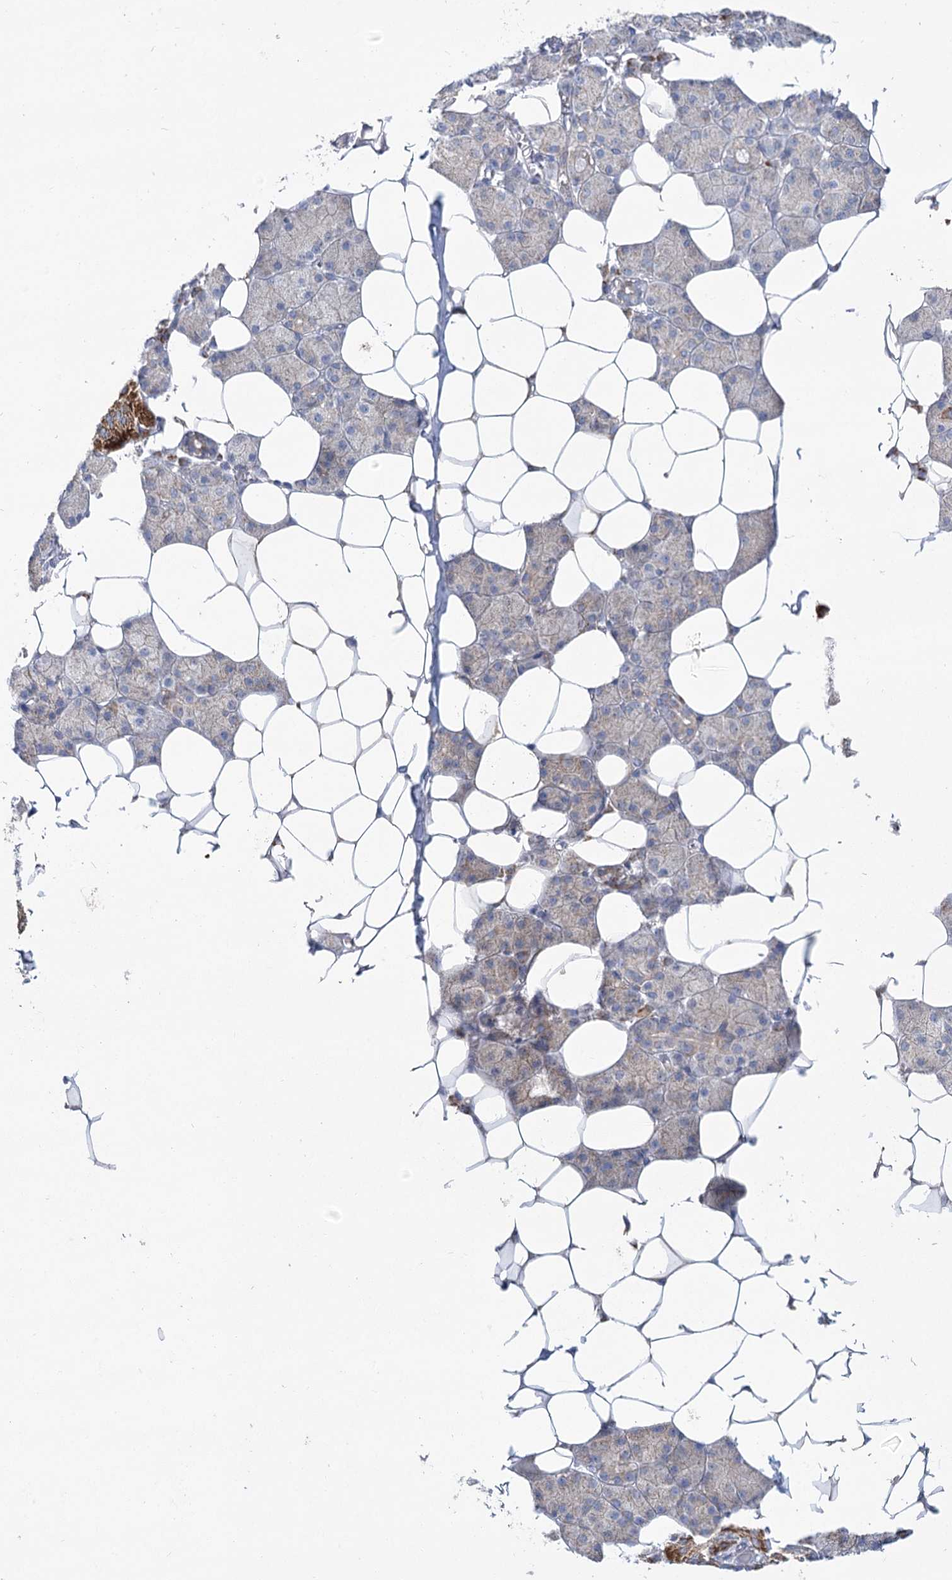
{"staining": {"intensity": "strong", "quantity": "<25%", "location": "cytoplasmic/membranous"}, "tissue": "salivary gland", "cell_type": "Glandular cells", "image_type": "normal", "snomed": [{"axis": "morphology", "description": "Normal tissue, NOS"}, {"axis": "topography", "description": "Salivary gland"}], "caption": "Salivary gland stained with immunohistochemistry reveals strong cytoplasmic/membranous expression in about <25% of glandular cells.", "gene": "SNX7", "patient": {"sex": "female", "age": 33}}